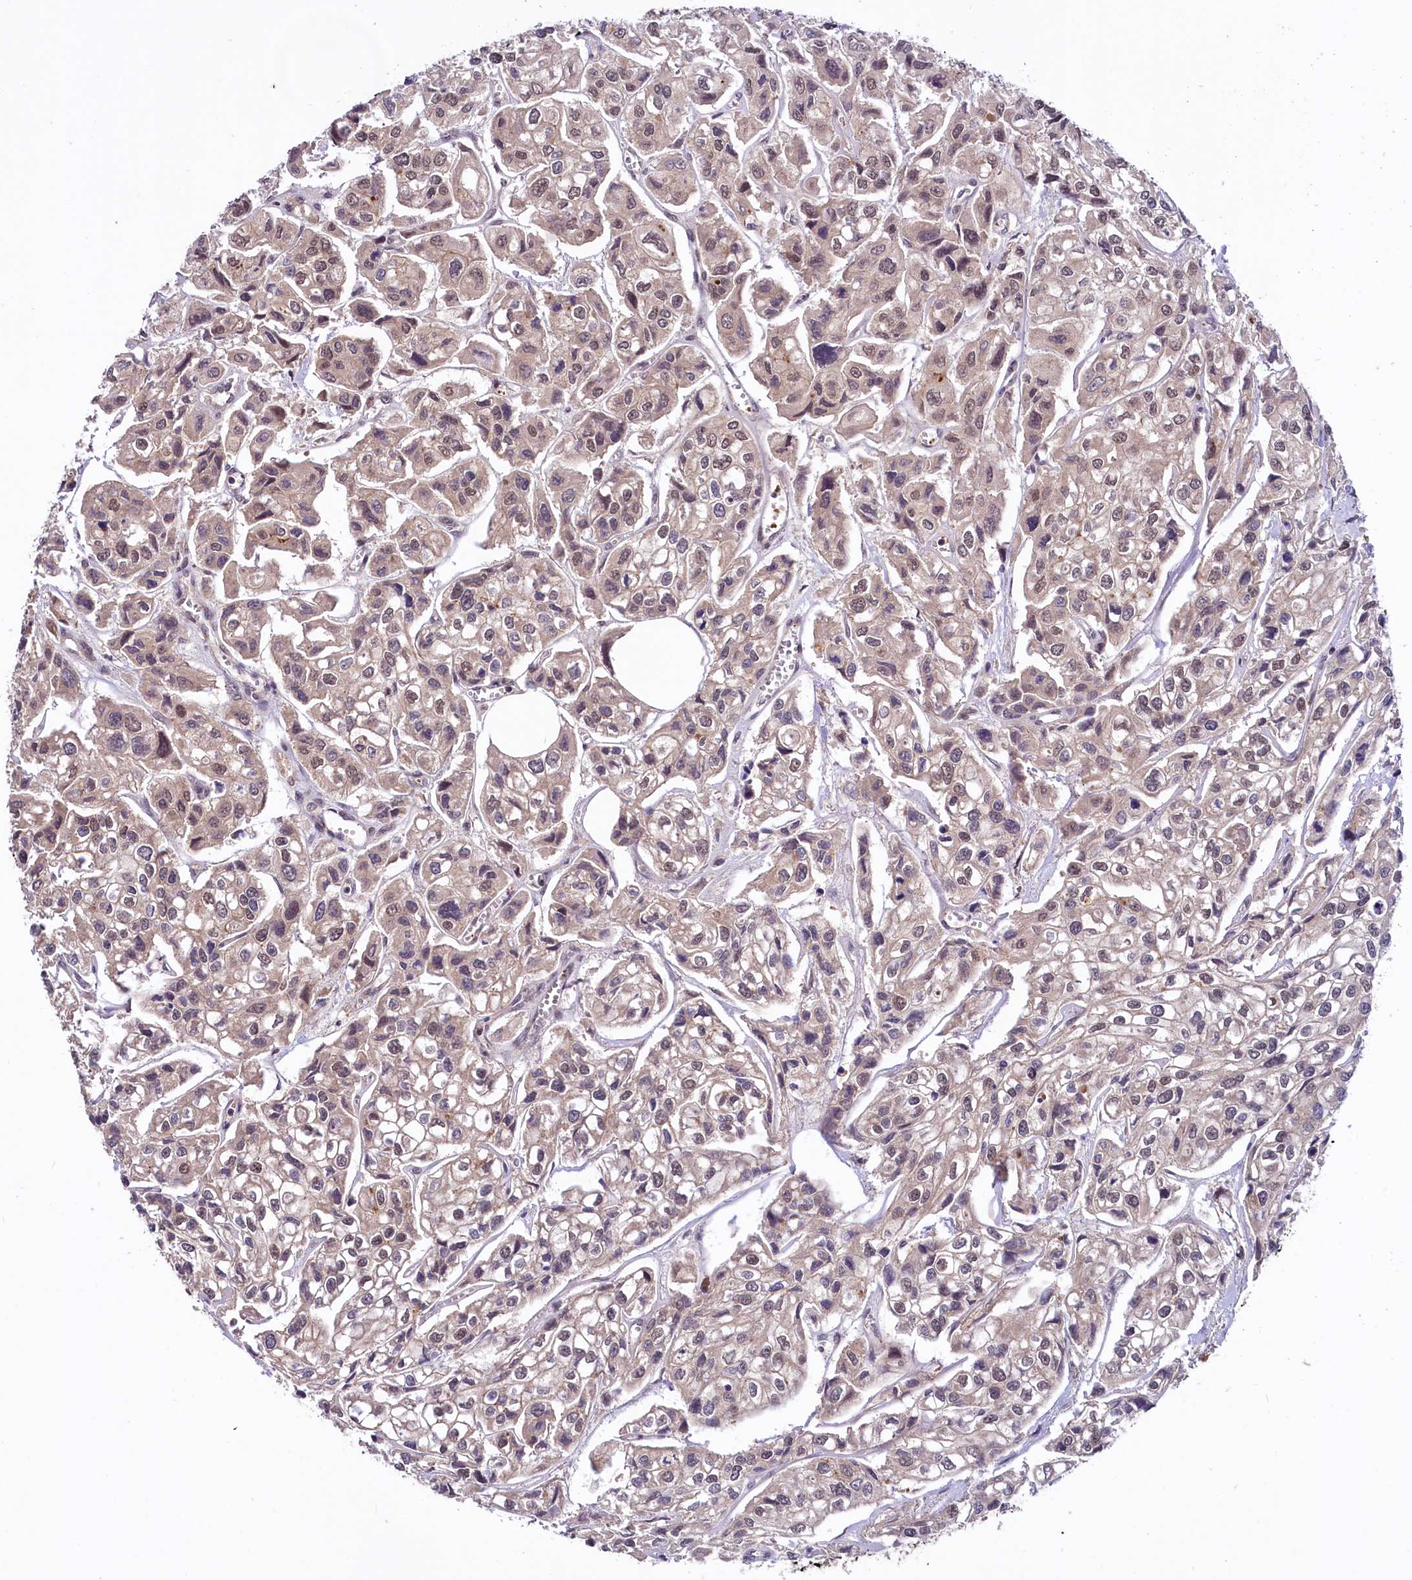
{"staining": {"intensity": "weak", "quantity": "25%-75%", "location": "cytoplasmic/membranous,nuclear"}, "tissue": "urothelial cancer", "cell_type": "Tumor cells", "image_type": "cancer", "snomed": [{"axis": "morphology", "description": "Urothelial carcinoma, High grade"}, {"axis": "topography", "description": "Urinary bladder"}], "caption": "IHC of human urothelial carcinoma (high-grade) reveals low levels of weak cytoplasmic/membranous and nuclear staining in approximately 25%-75% of tumor cells.", "gene": "UBE3A", "patient": {"sex": "male", "age": 67}}